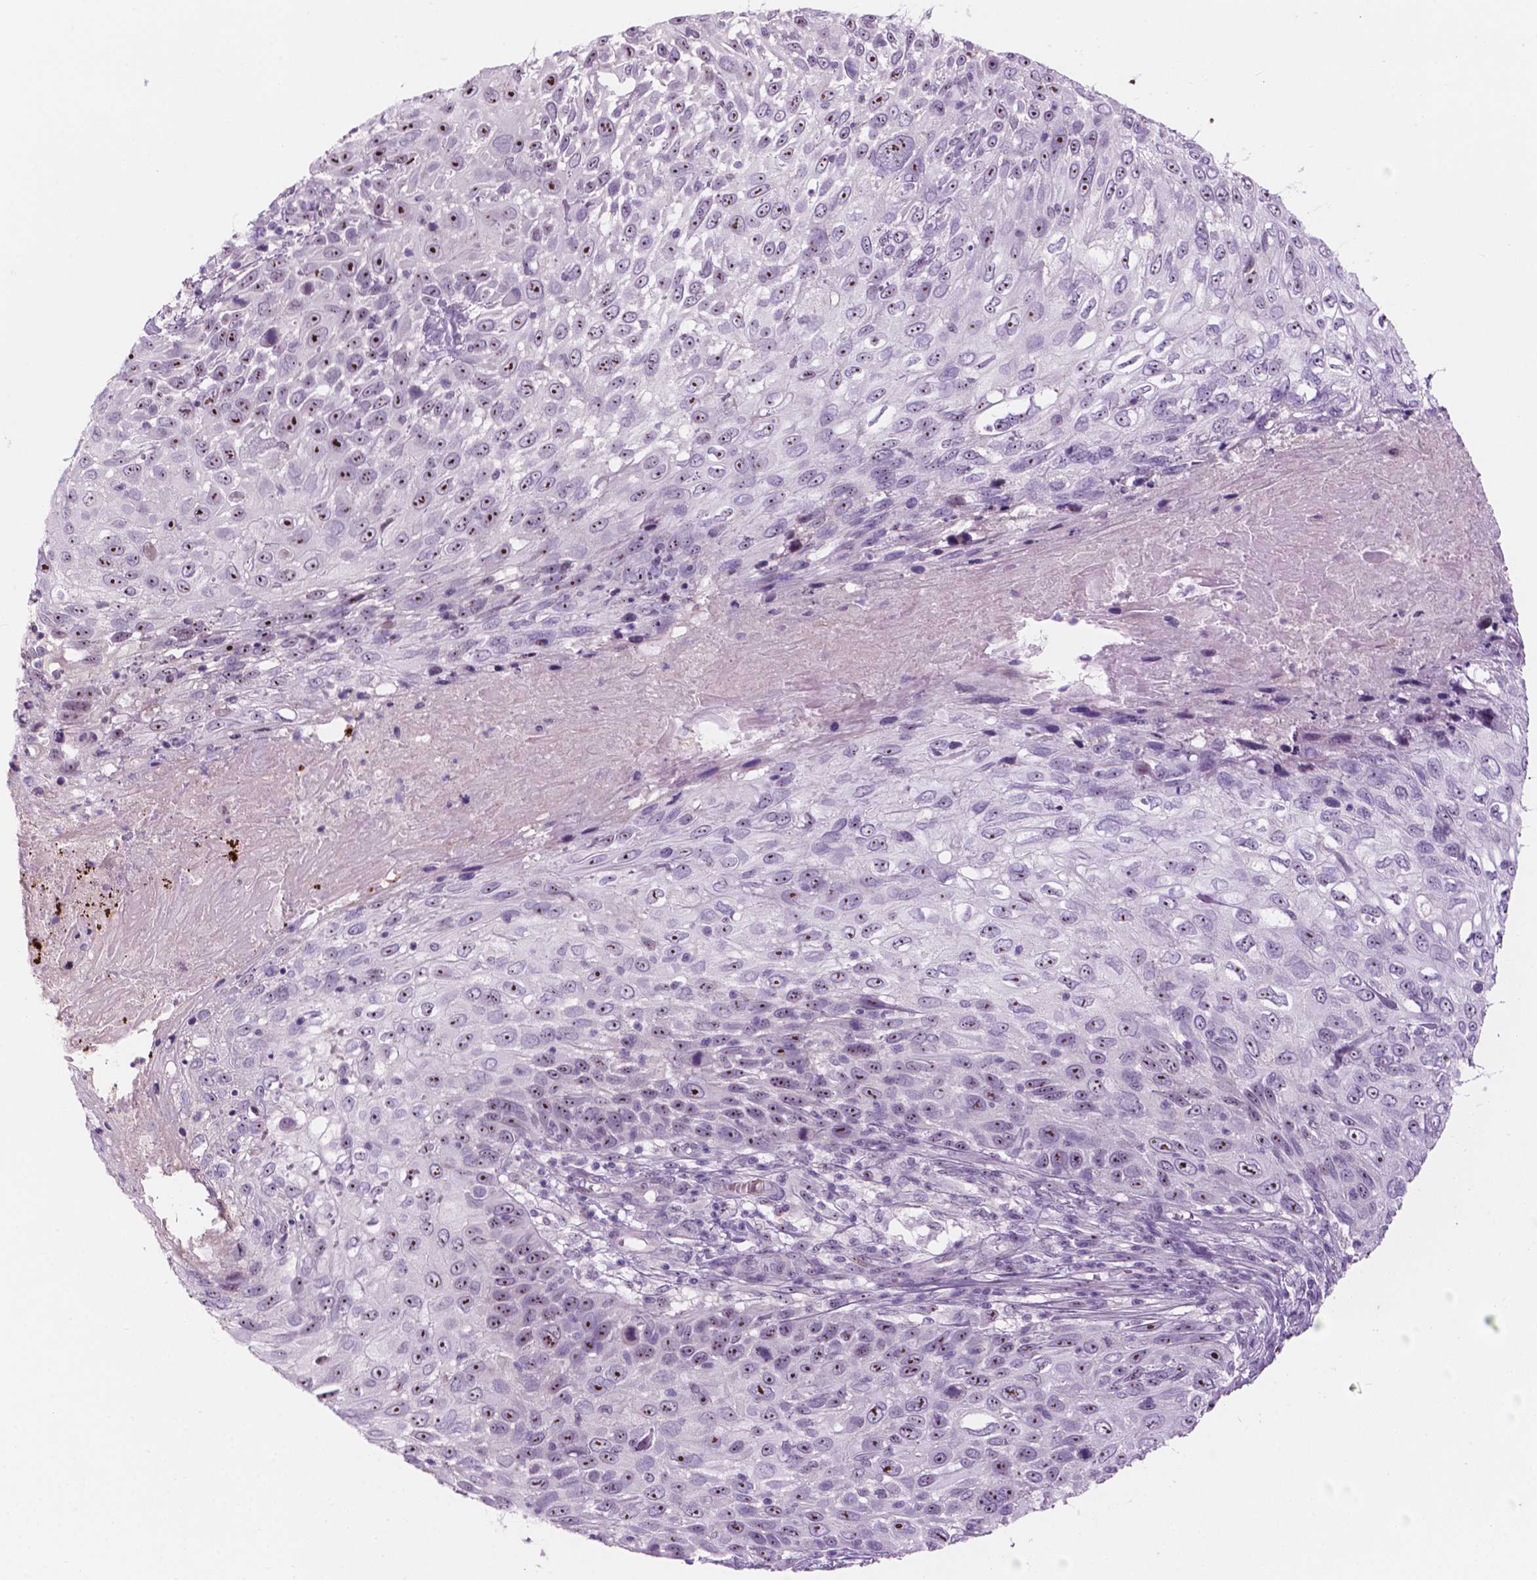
{"staining": {"intensity": "strong", "quantity": "25%-75%", "location": "nuclear"}, "tissue": "skin cancer", "cell_type": "Tumor cells", "image_type": "cancer", "snomed": [{"axis": "morphology", "description": "Squamous cell carcinoma, NOS"}, {"axis": "topography", "description": "Skin"}], "caption": "A histopathology image showing strong nuclear positivity in approximately 25%-75% of tumor cells in skin cancer (squamous cell carcinoma), as visualized by brown immunohistochemical staining.", "gene": "ZNF853", "patient": {"sex": "male", "age": 92}}